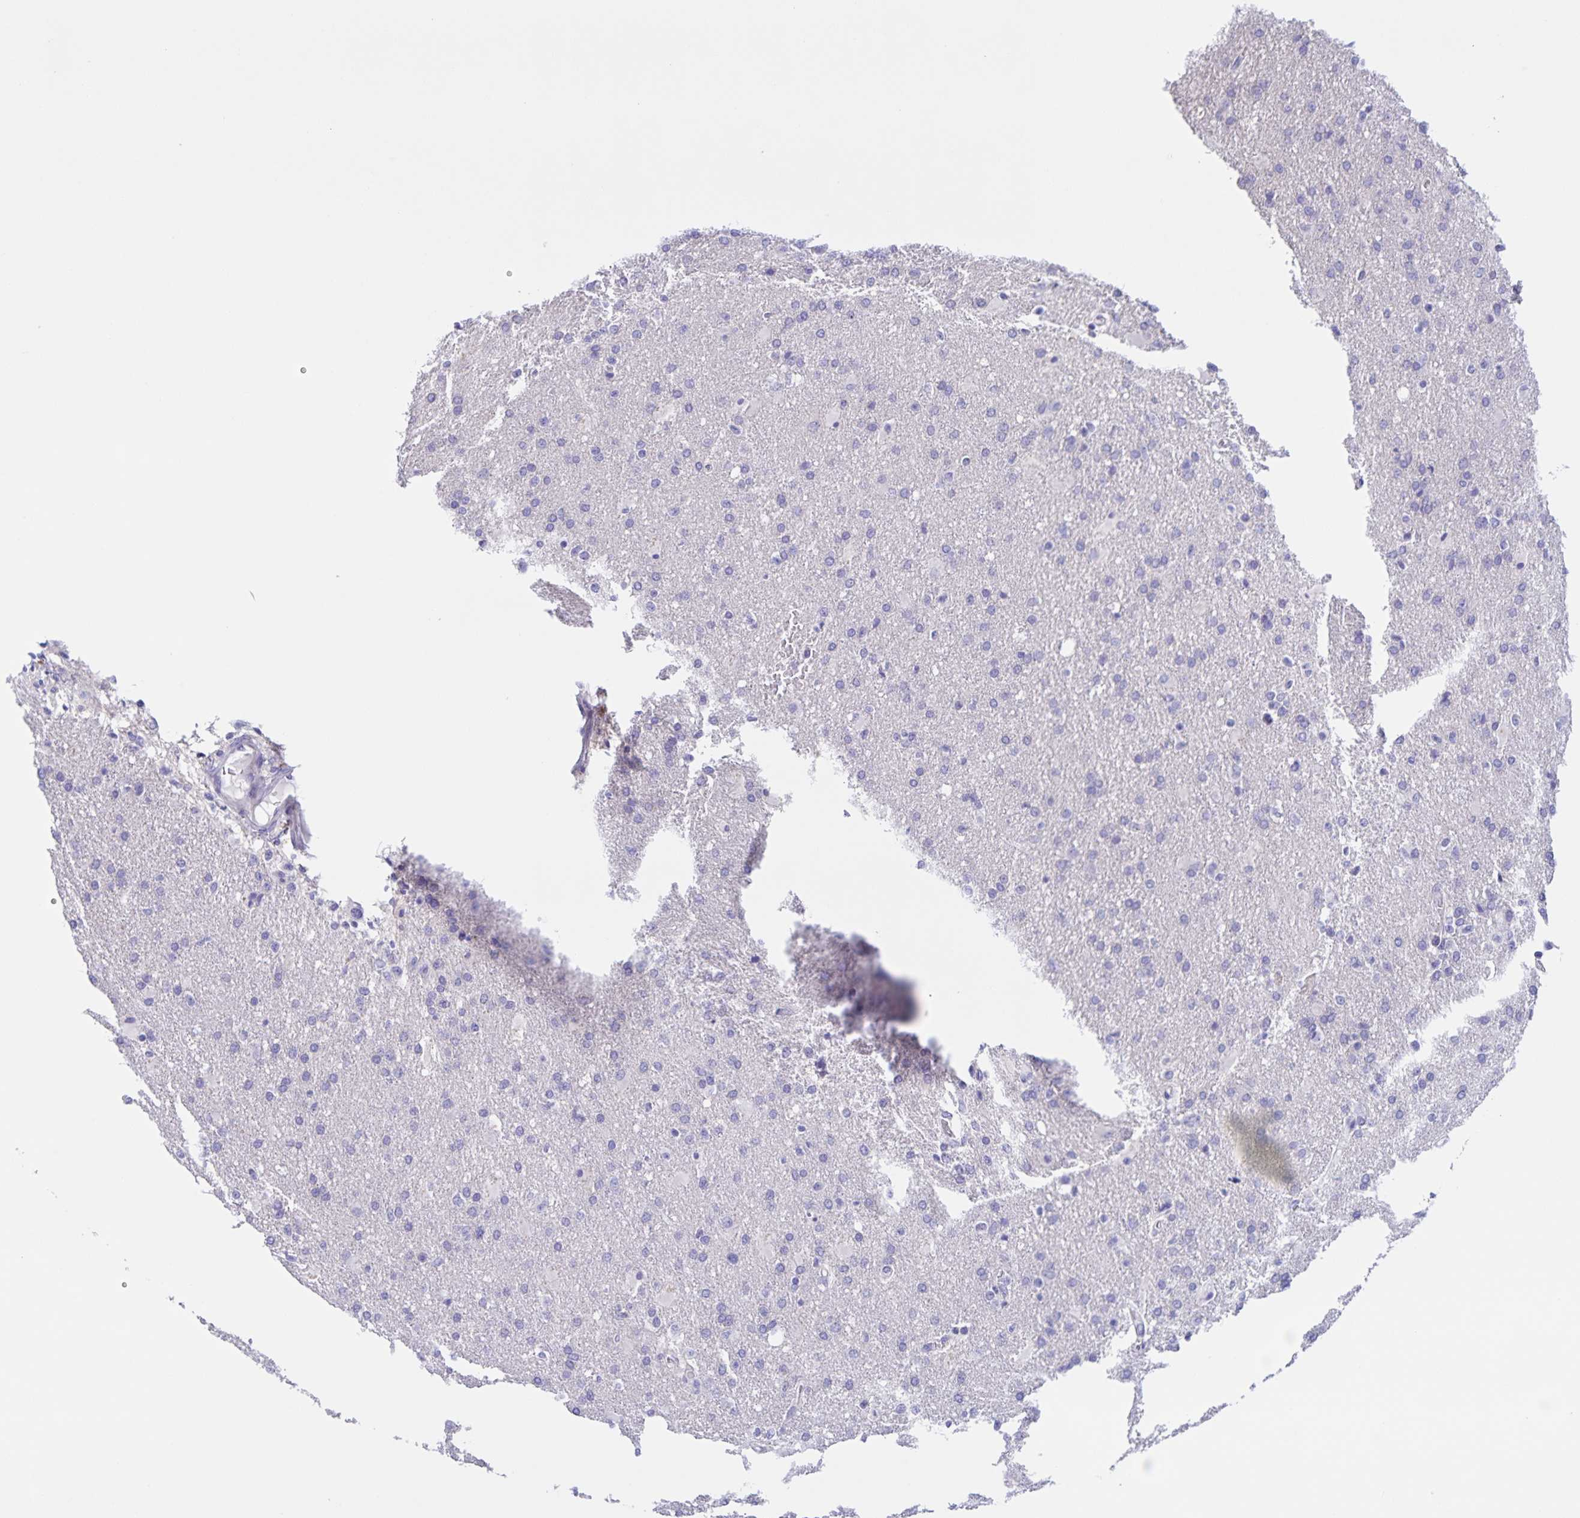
{"staining": {"intensity": "negative", "quantity": "none", "location": "none"}, "tissue": "glioma", "cell_type": "Tumor cells", "image_type": "cancer", "snomed": [{"axis": "morphology", "description": "Glioma, malignant, High grade"}, {"axis": "topography", "description": "Brain"}], "caption": "Immunohistochemical staining of malignant high-grade glioma displays no significant positivity in tumor cells.", "gene": "DMGDH", "patient": {"sex": "male", "age": 68}}